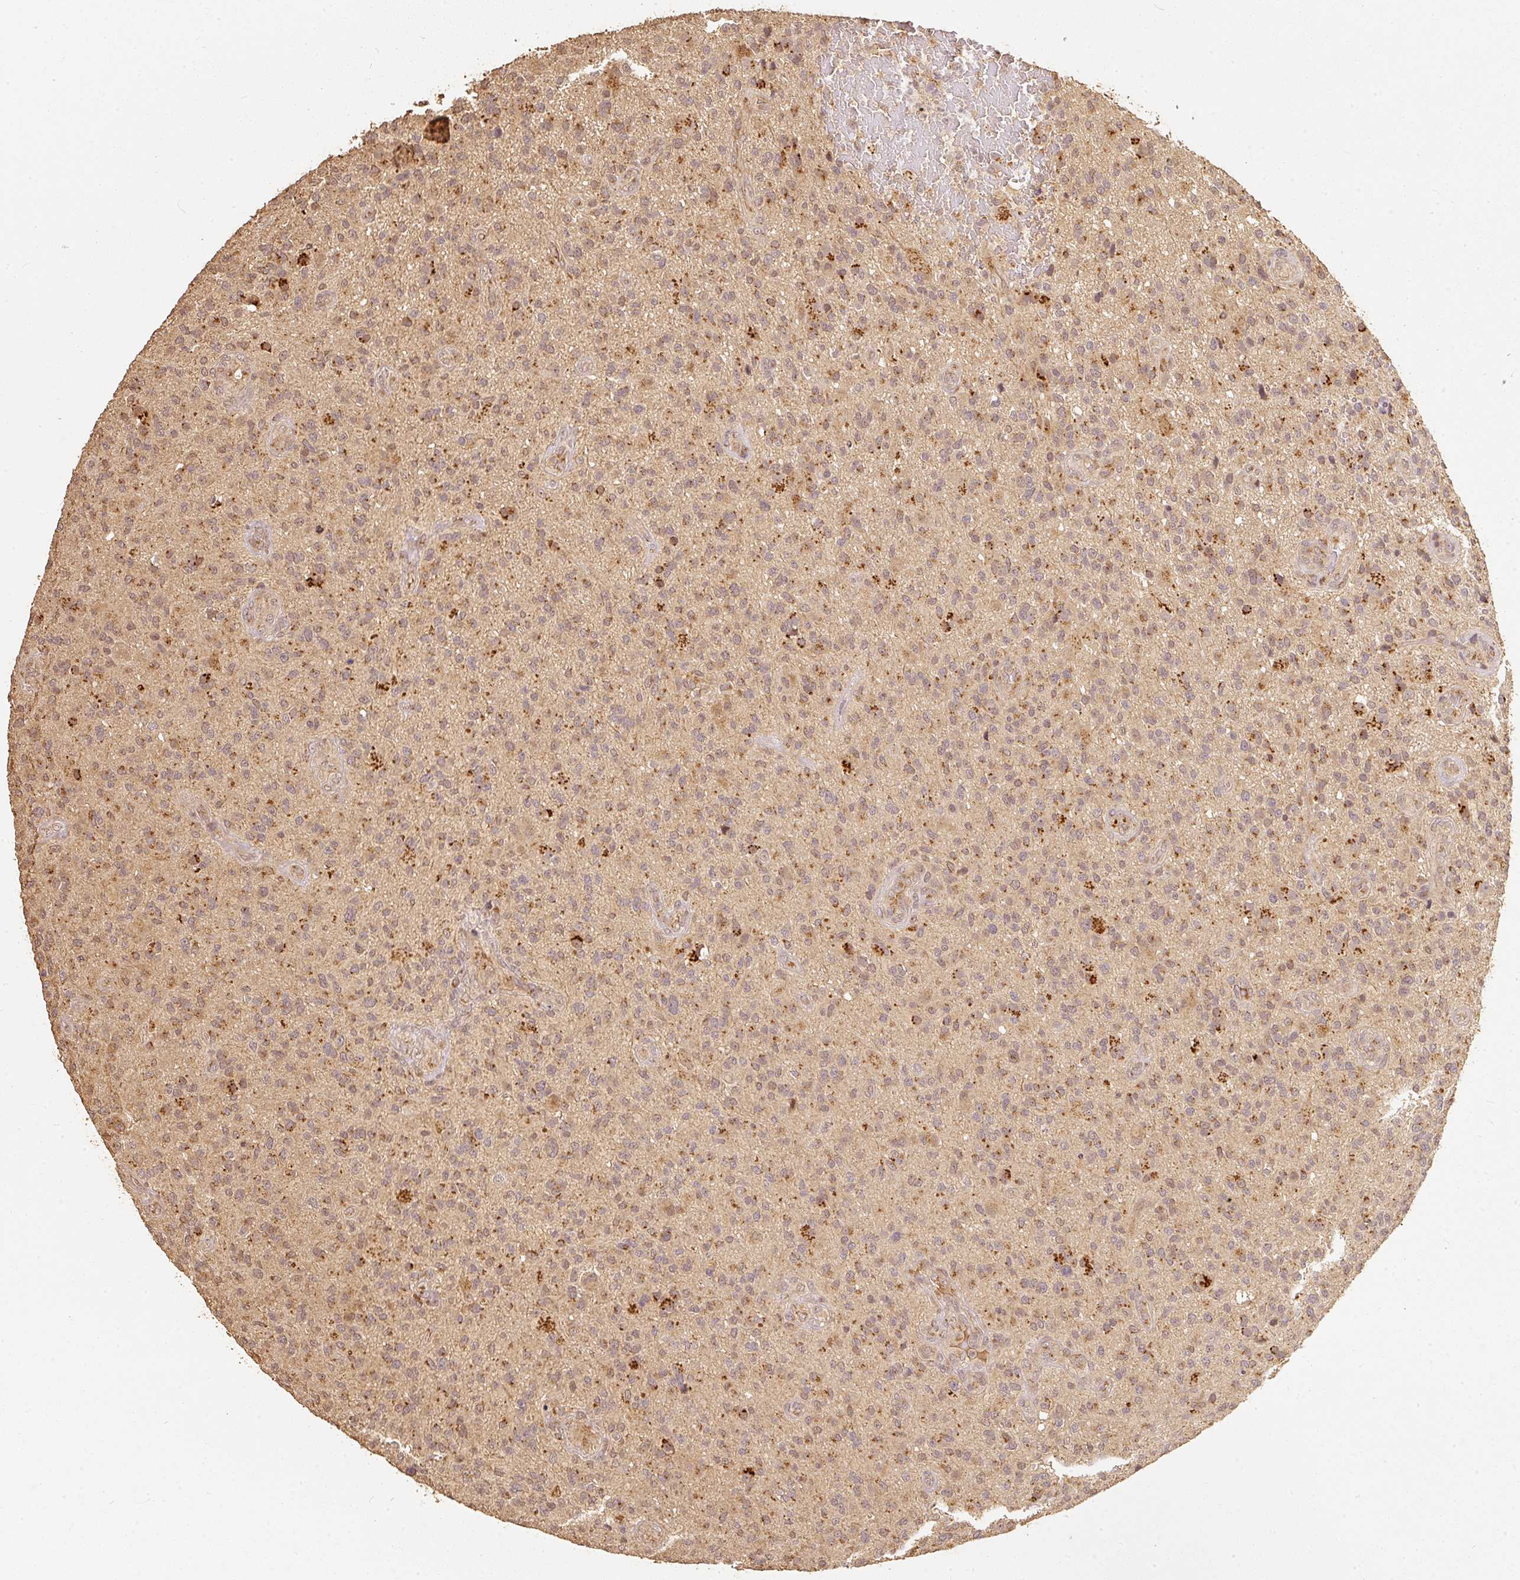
{"staining": {"intensity": "moderate", "quantity": ">75%", "location": "cytoplasmic/membranous"}, "tissue": "glioma", "cell_type": "Tumor cells", "image_type": "cancer", "snomed": [{"axis": "morphology", "description": "Glioma, malignant, High grade"}, {"axis": "topography", "description": "Brain"}], "caption": "Immunohistochemical staining of human malignant high-grade glioma displays medium levels of moderate cytoplasmic/membranous protein expression in about >75% of tumor cells.", "gene": "FUT8", "patient": {"sex": "male", "age": 47}}